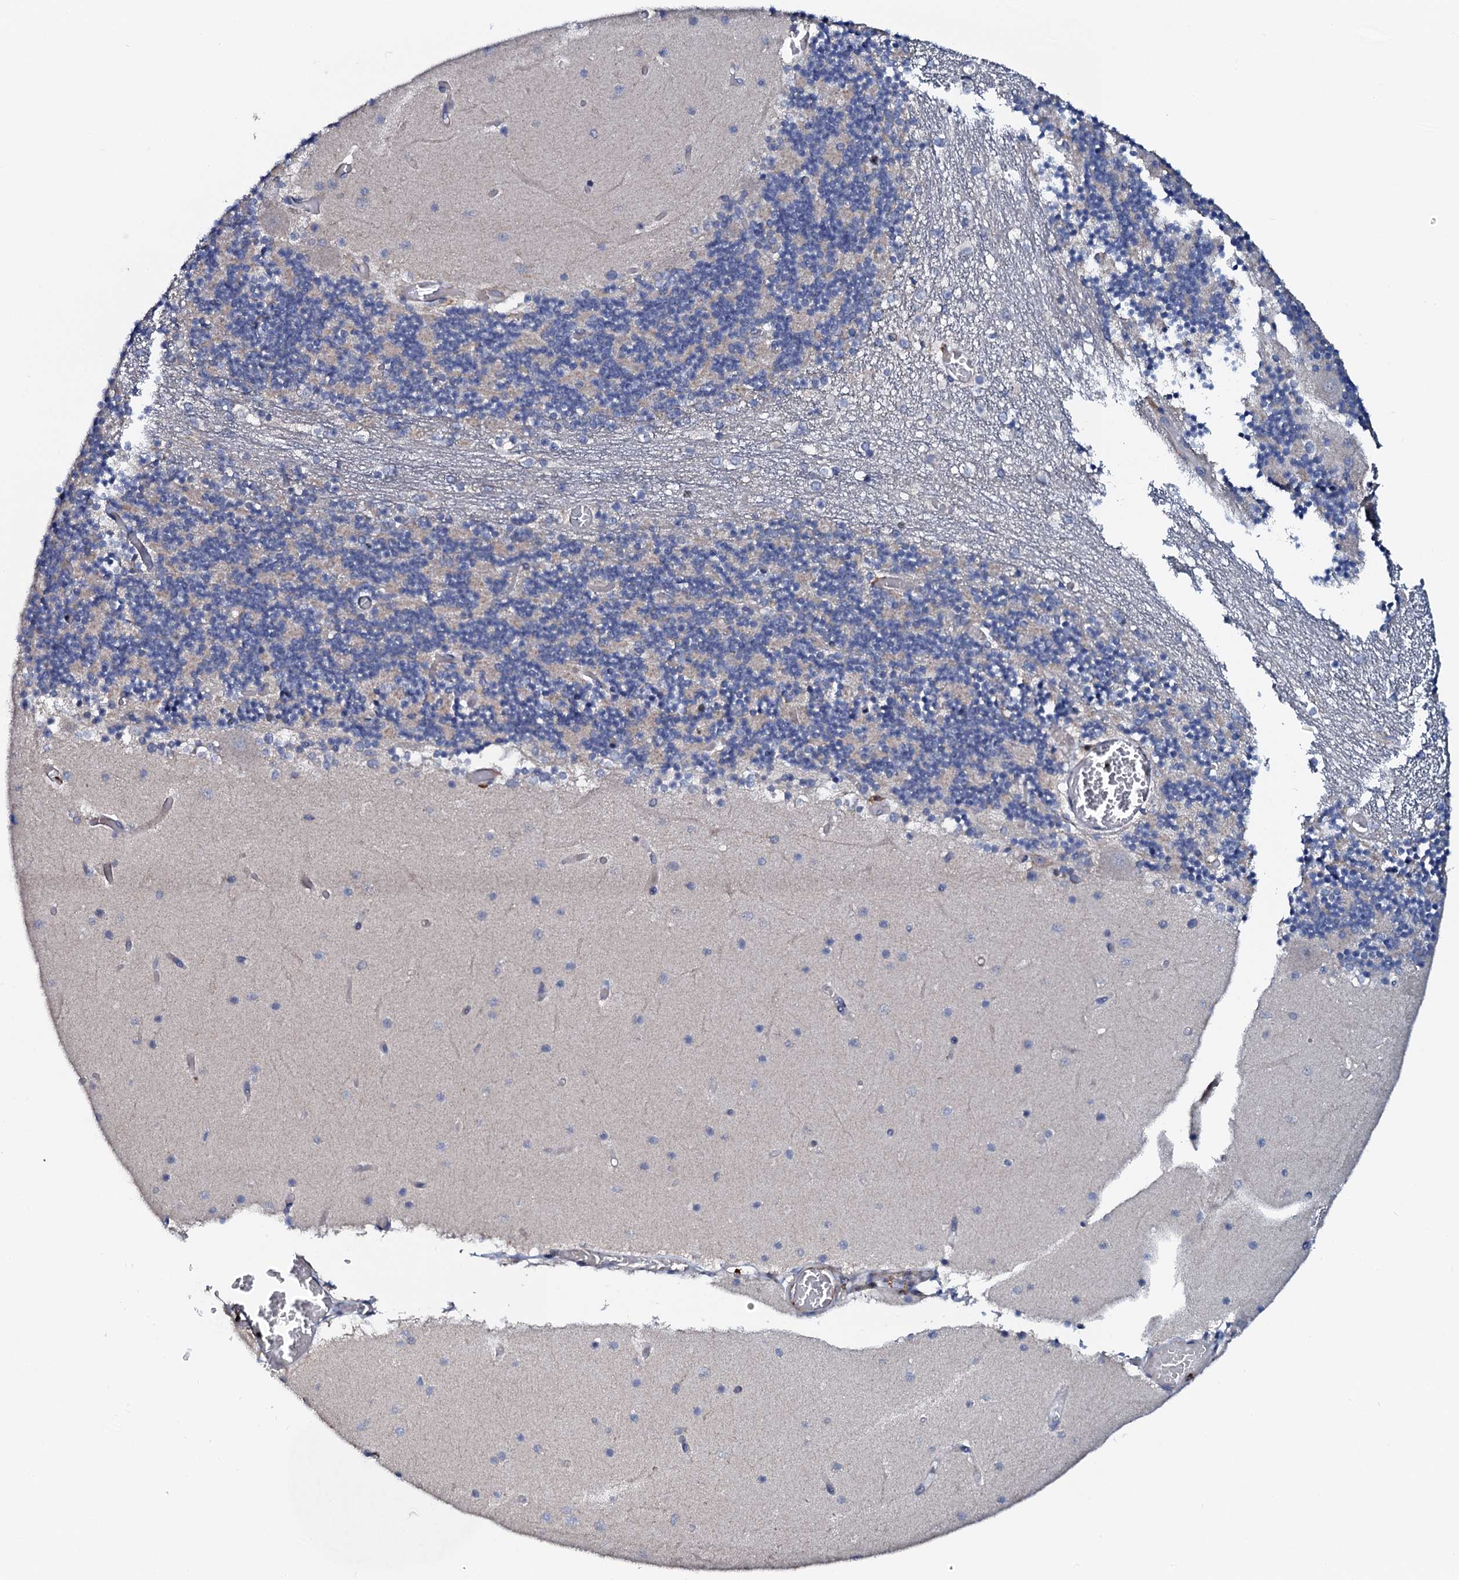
{"staining": {"intensity": "negative", "quantity": "none", "location": "none"}, "tissue": "cerebellum", "cell_type": "Cells in granular layer", "image_type": "normal", "snomed": [{"axis": "morphology", "description": "Normal tissue, NOS"}, {"axis": "topography", "description": "Cerebellum"}], "caption": "Histopathology image shows no significant protein expression in cells in granular layer of benign cerebellum. The staining was performed using DAB (3,3'-diaminobenzidine) to visualize the protein expression in brown, while the nuclei were stained in blue with hematoxylin (Magnification: 20x).", "gene": "VAMP8", "patient": {"sex": "female", "age": 28}}